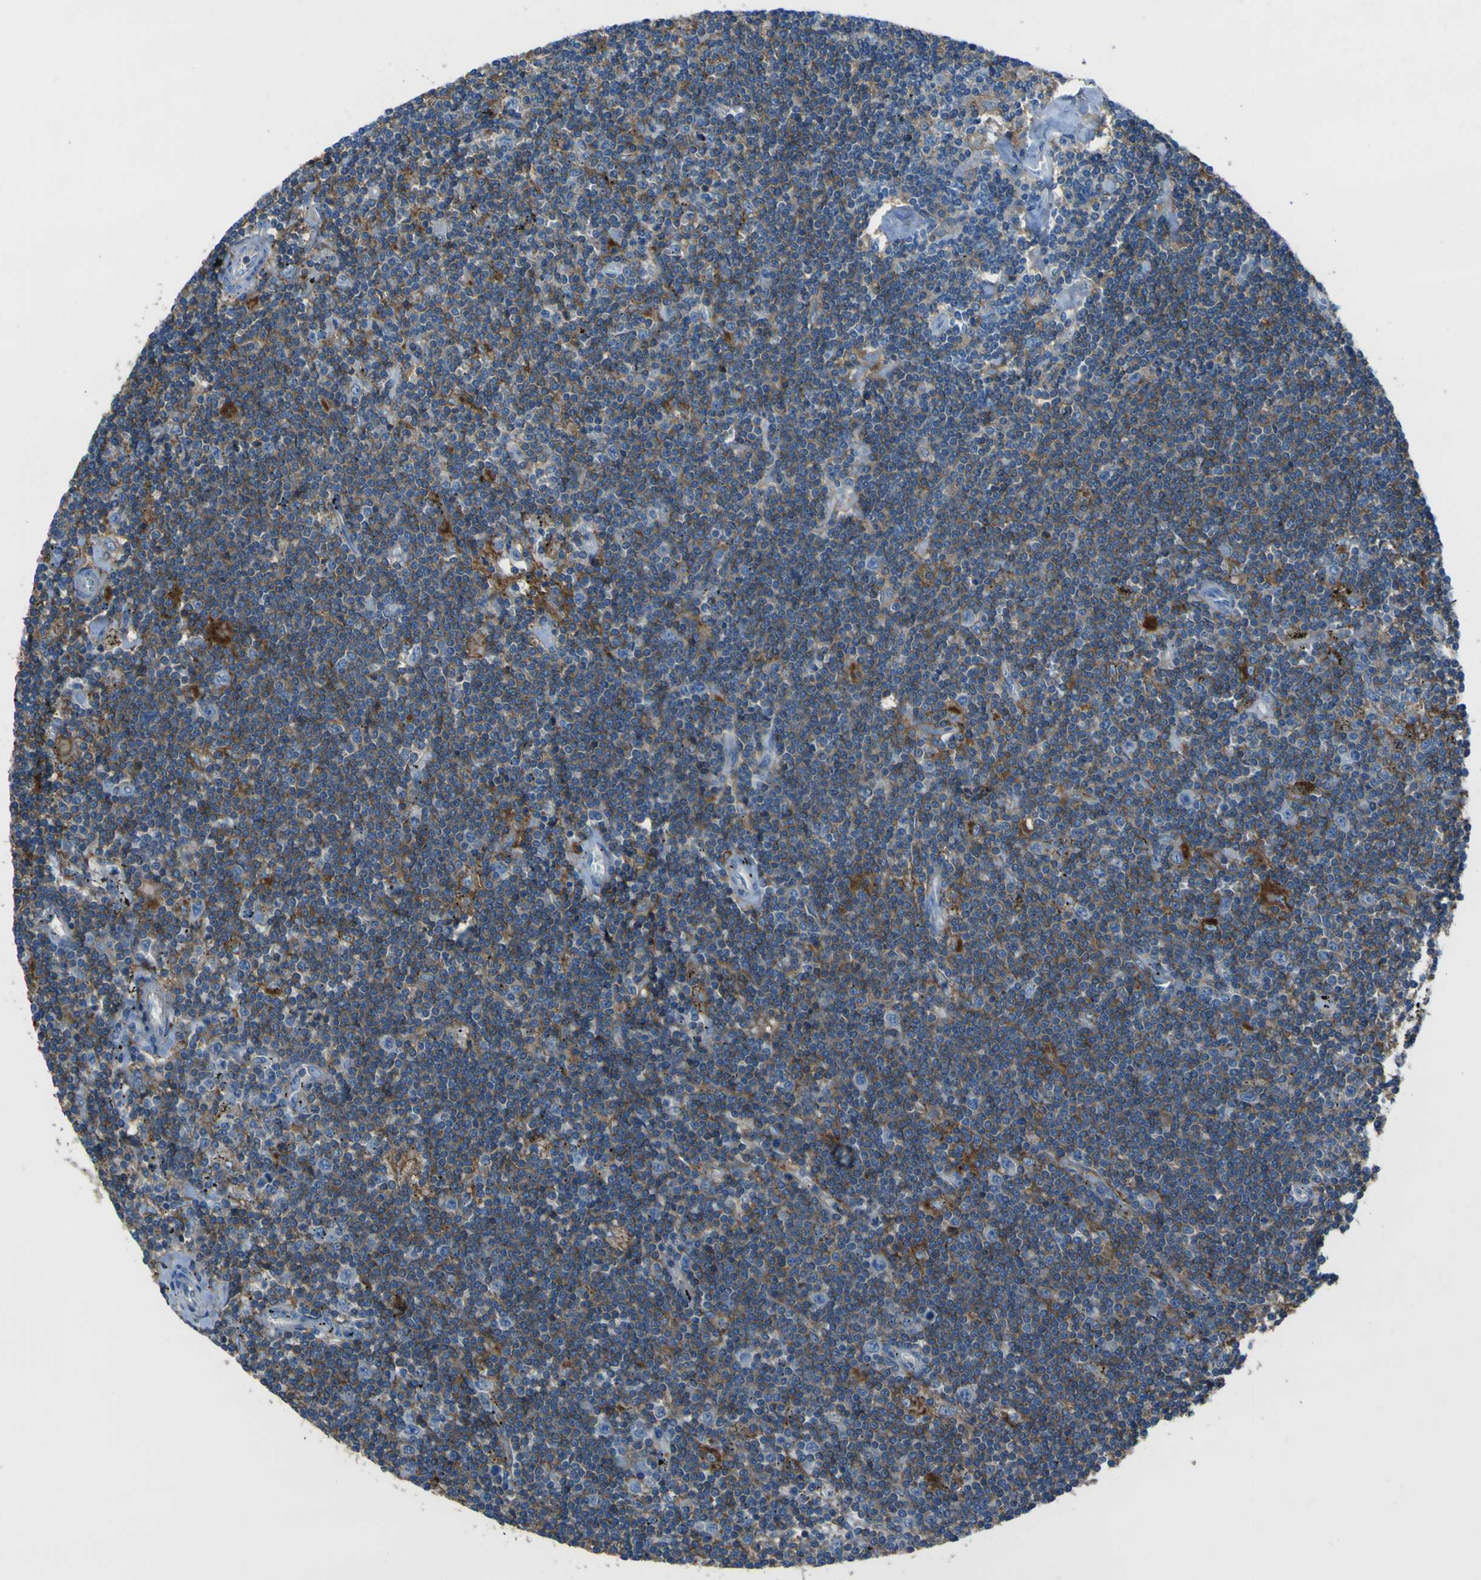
{"staining": {"intensity": "moderate", "quantity": "<25%", "location": "cytoplasmic/membranous"}, "tissue": "lymphoma", "cell_type": "Tumor cells", "image_type": "cancer", "snomed": [{"axis": "morphology", "description": "Malignant lymphoma, non-Hodgkin's type, Low grade"}, {"axis": "topography", "description": "Spleen"}], "caption": "Protein expression by immunohistochemistry (IHC) reveals moderate cytoplasmic/membranous positivity in about <25% of tumor cells in lymphoma. (DAB (3,3'-diaminobenzidine) IHC, brown staining for protein, blue staining for nuclei).", "gene": "LAIR1", "patient": {"sex": "male", "age": 76}}